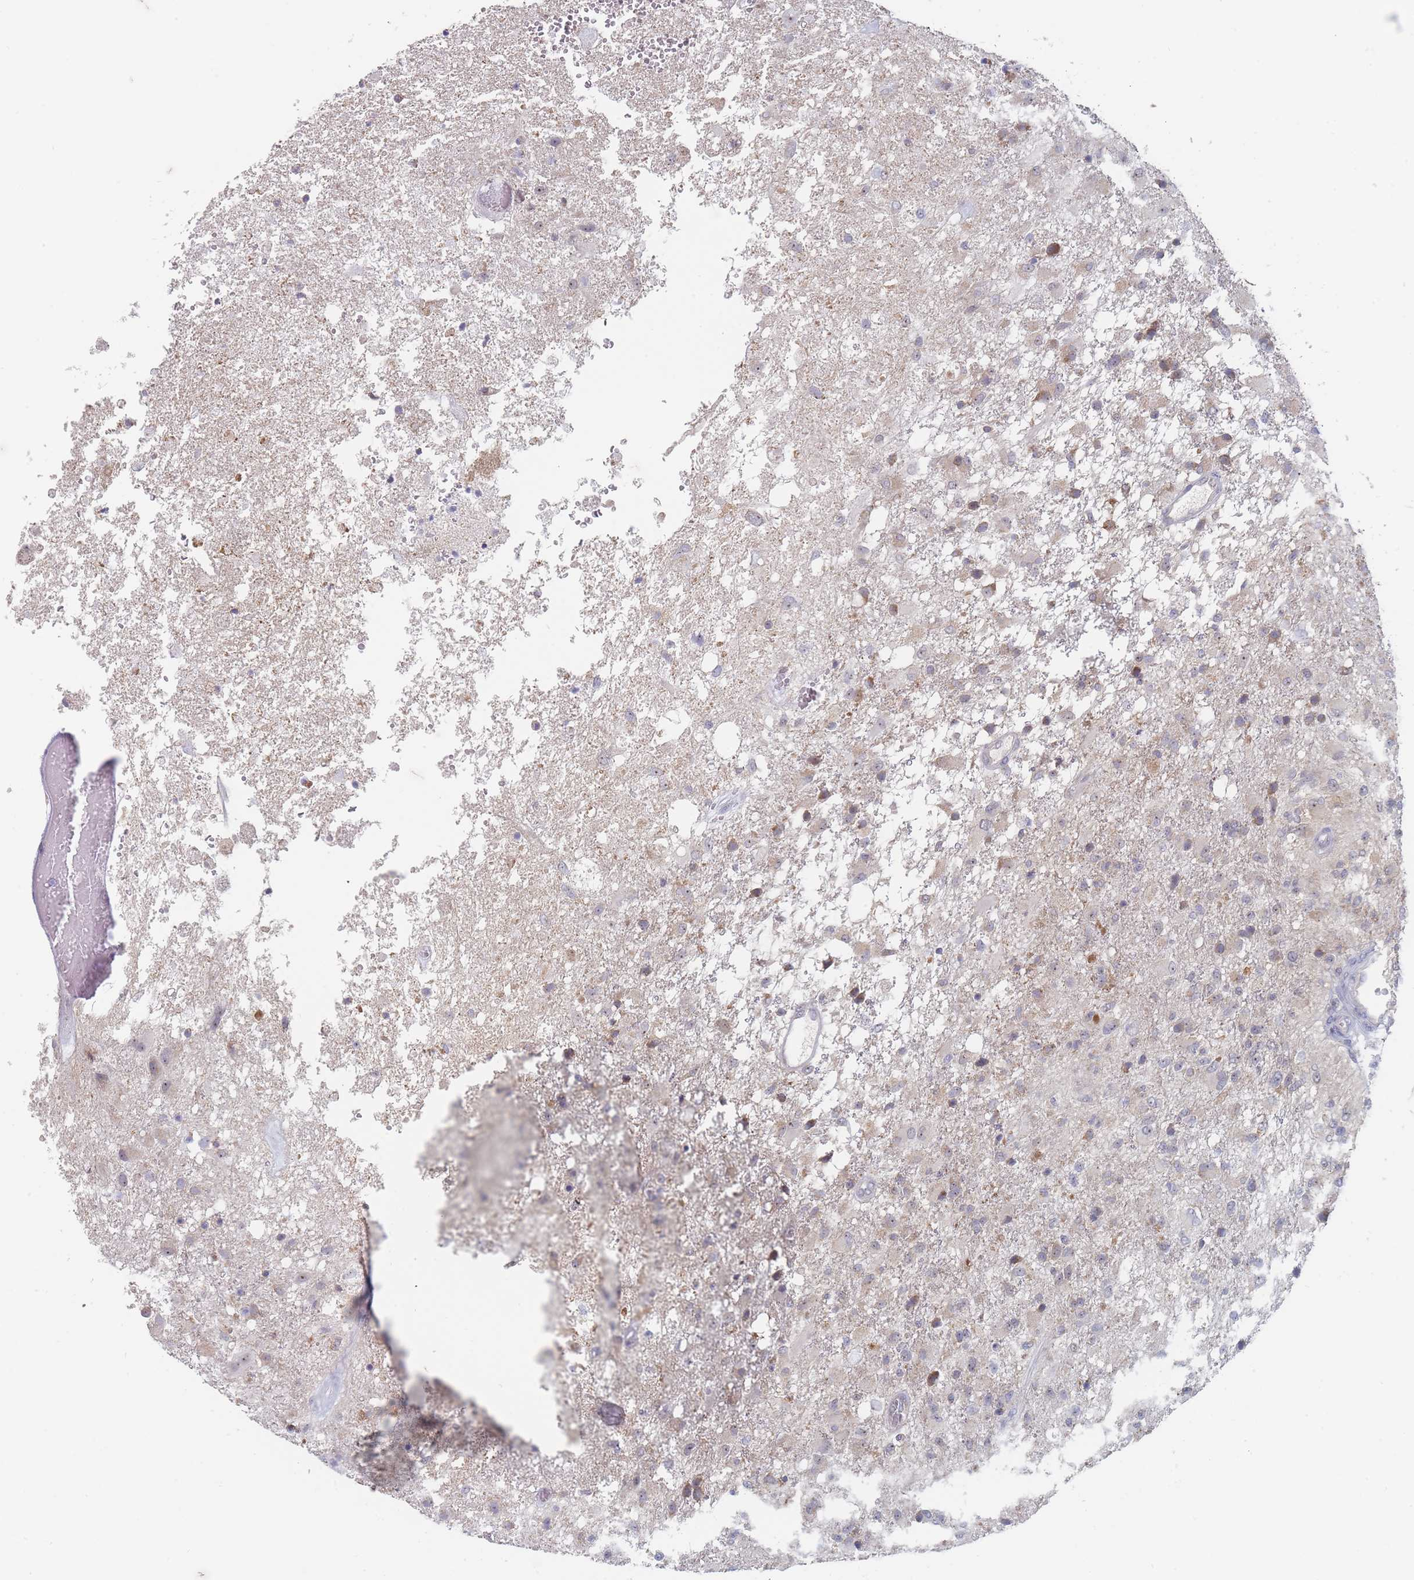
{"staining": {"intensity": "weak", "quantity": "<25%", "location": "cytoplasmic/membranous"}, "tissue": "glioma", "cell_type": "Tumor cells", "image_type": "cancer", "snomed": [{"axis": "morphology", "description": "Glioma, malignant, High grade"}, {"axis": "topography", "description": "Brain"}], "caption": "Malignant glioma (high-grade) was stained to show a protein in brown. There is no significant positivity in tumor cells.", "gene": "RNF8", "patient": {"sex": "female", "age": 74}}